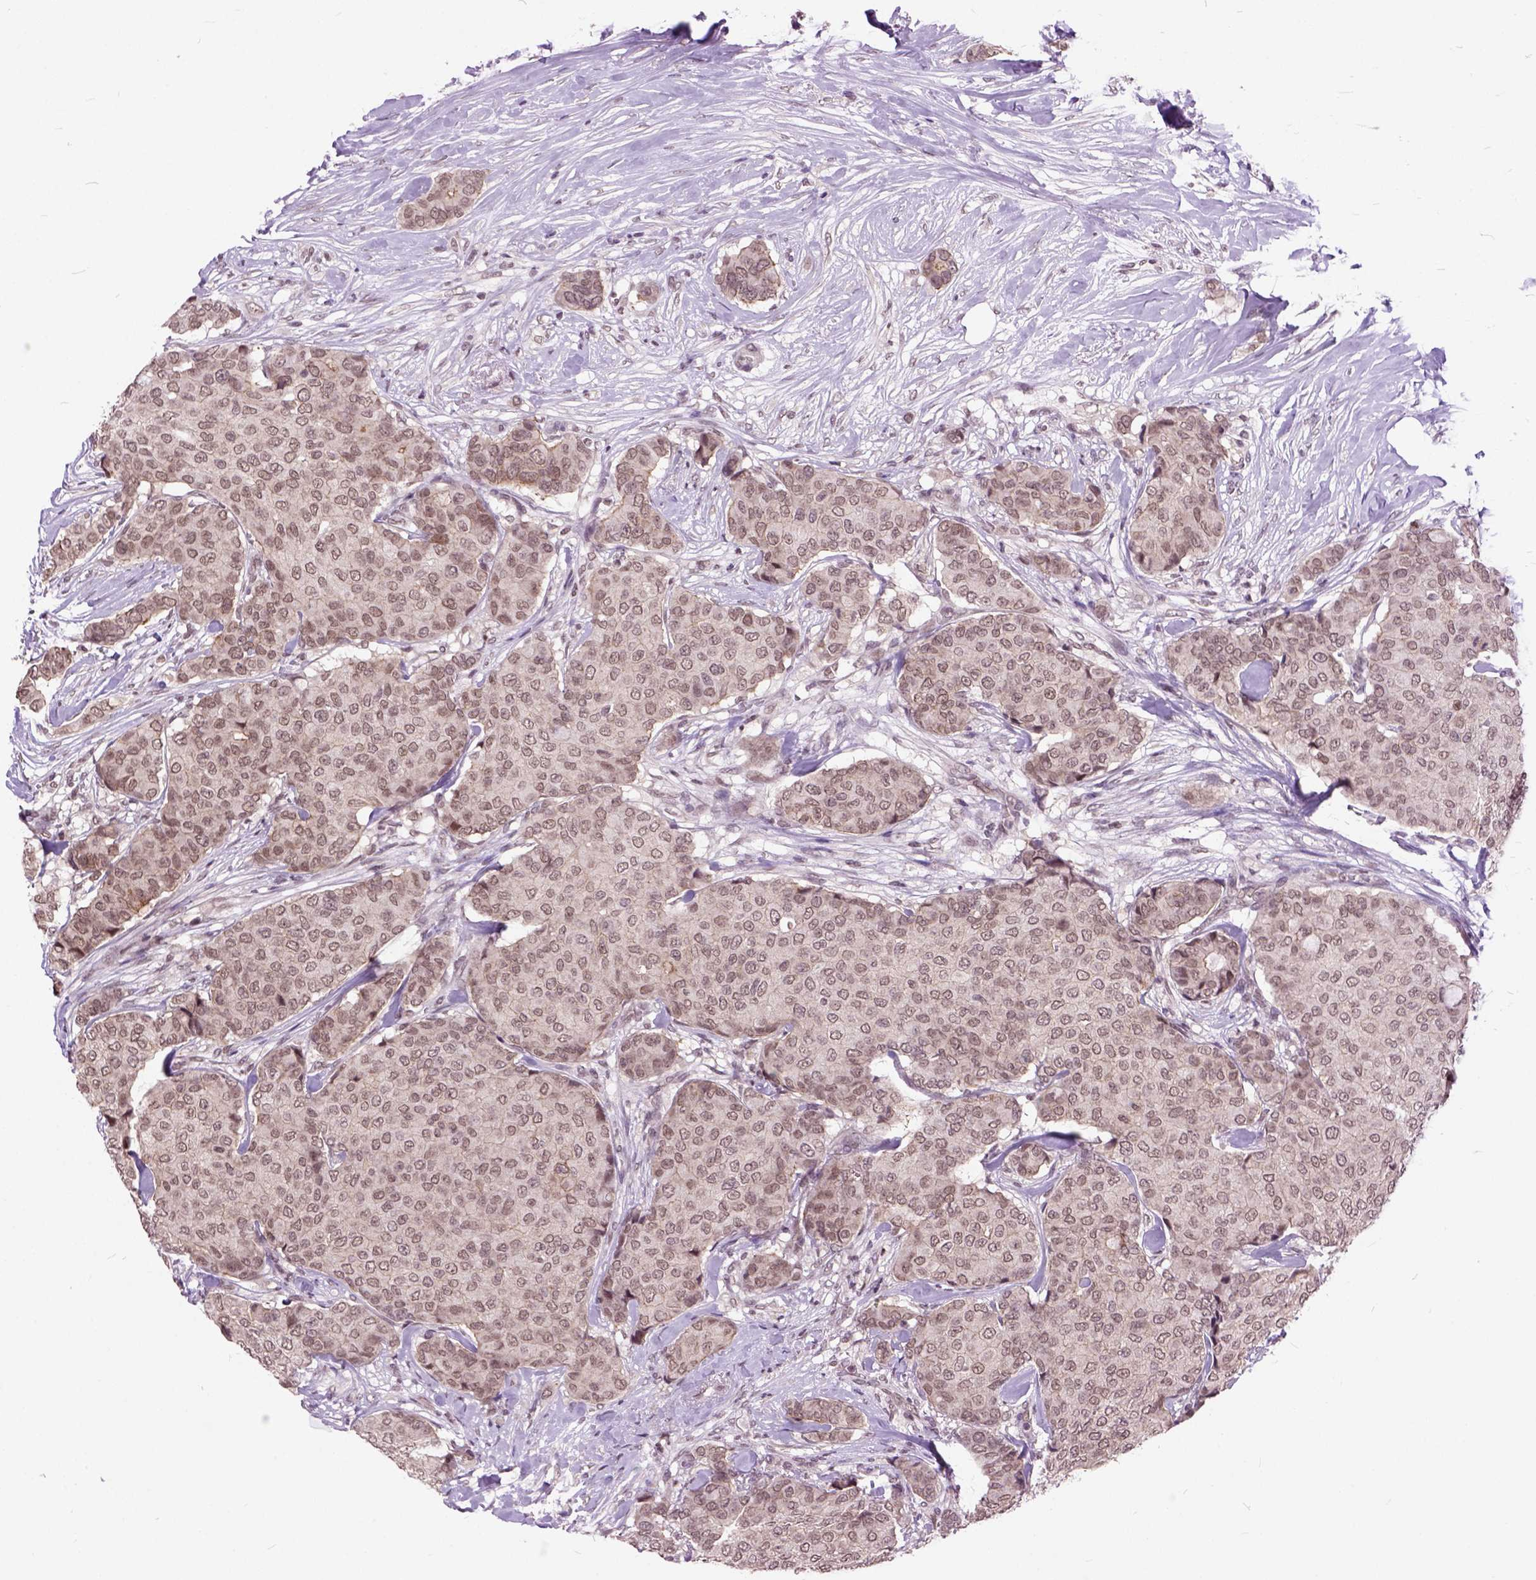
{"staining": {"intensity": "weak", "quantity": ">75%", "location": "nuclear"}, "tissue": "breast cancer", "cell_type": "Tumor cells", "image_type": "cancer", "snomed": [{"axis": "morphology", "description": "Duct carcinoma"}, {"axis": "topography", "description": "Breast"}], "caption": "Protein analysis of breast infiltrating ductal carcinoma tissue displays weak nuclear staining in about >75% of tumor cells.", "gene": "ORC5", "patient": {"sex": "female", "age": 75}}